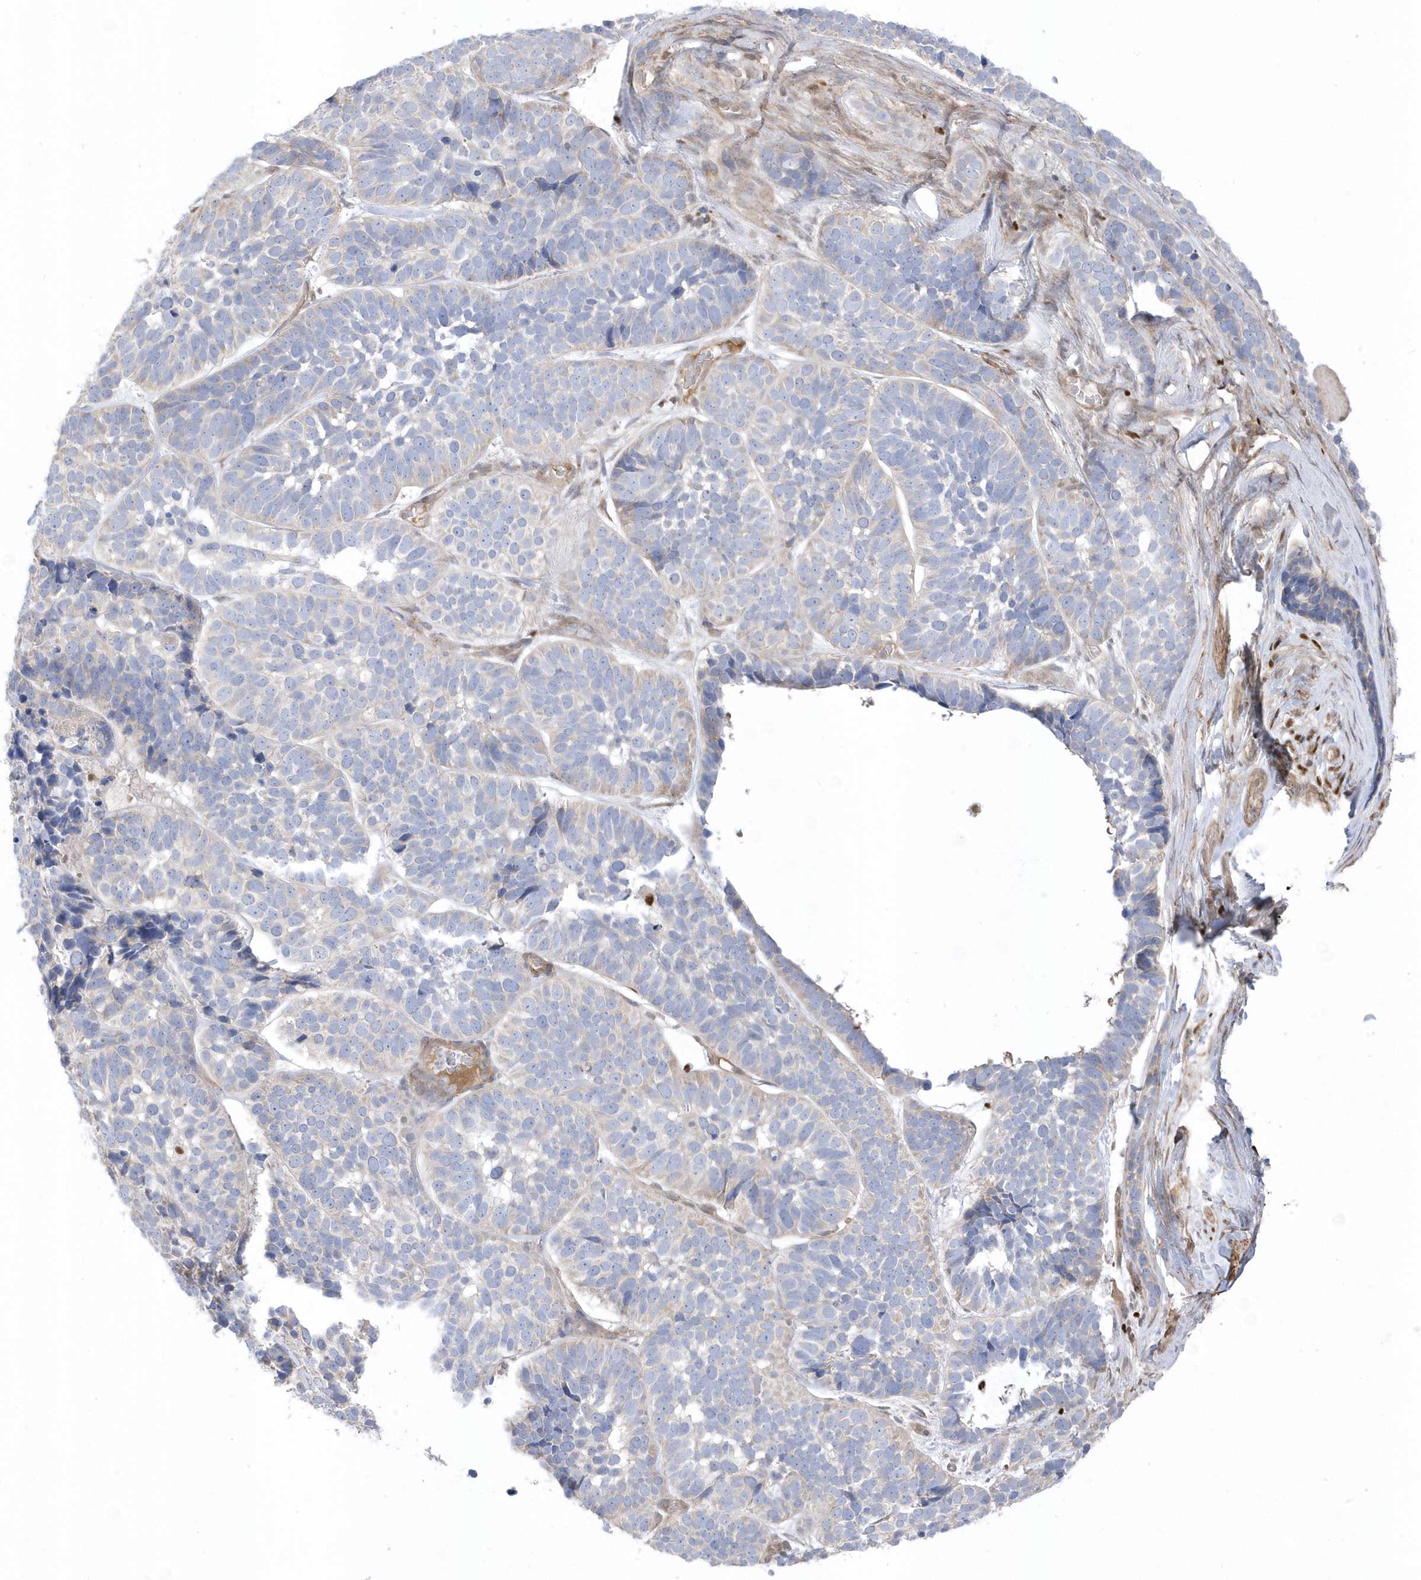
{"staining": {"intensity": "negative", "quantity": "none", "location": "none"}, "tissue": "skin cancer", "cell_type": "Tumor cells", "image_type": "cancer", "snomed": [{"axis": "morphology", "description": "Basal cell carcinoma"}, {"axis": "topography", "description": "Skin"}], "caption": "Image shows no significant protein expression in tumor cells of skin cancer (basal cell carcinoma).", "gene": "GTPBP6", "patient": {"sex": "male", "age": 62}}